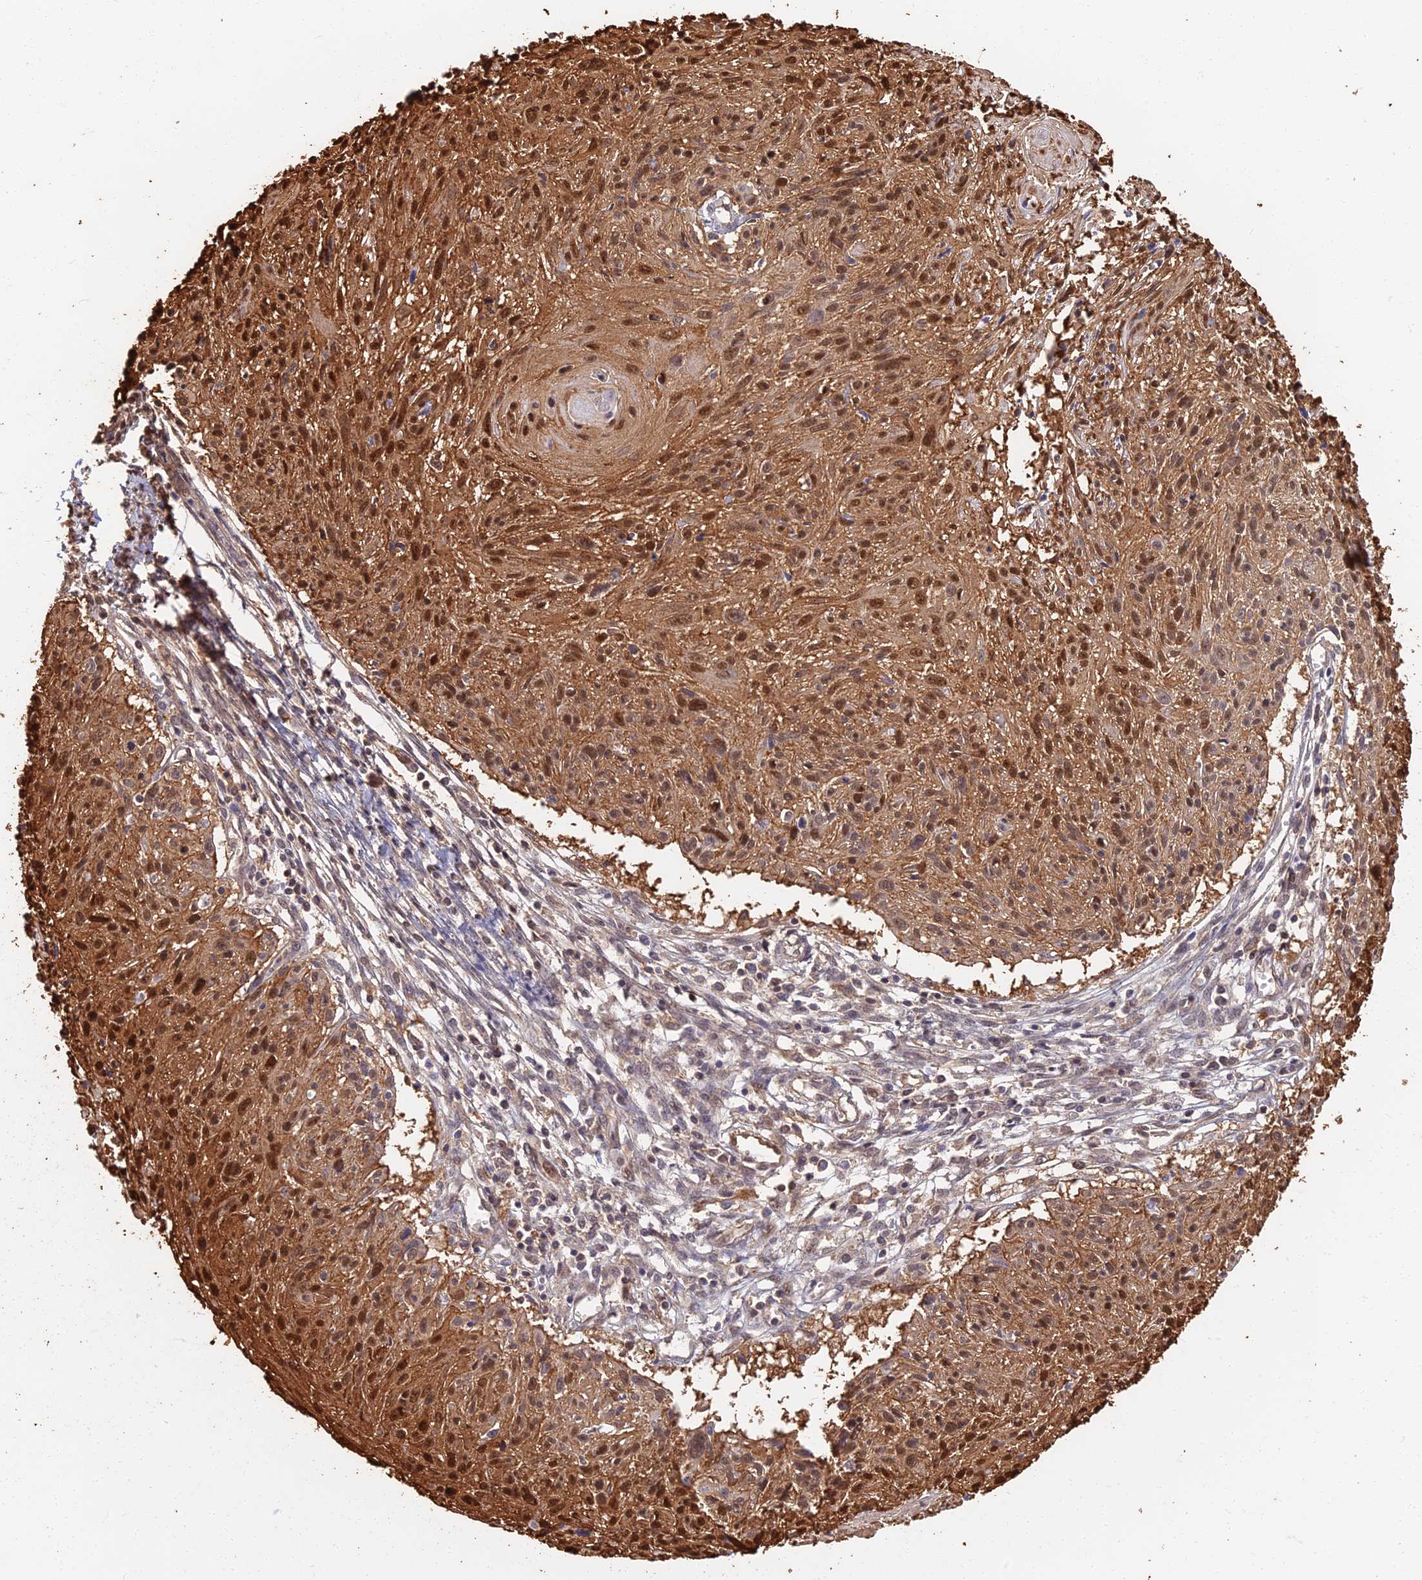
{"staining": {"intensity": "moderate", "quantity": ">75%", "location": "cytoplasmic/membranous,nuclear"}, "tissue": "cervical cancer", "cell_type": "Tumor cells", "image_type": "cancer", "snomed": [{"axis": "morphology", "description": "Squamous cell carcinoma, NOS"}, {"axis": "topography", "description": "Cervix"}], "caption": "Cervical cancer (squamous cell carcinoma) was stained to show a protein in brown. There is medium levels of moderate cytoplasmic/membranous and nuclear staining in about >75% of tumor cells. (IHC, brightfield microscopy, high magnification).", "gene": "LRRN3", "patient": {"sex": "female", "age": 51}}